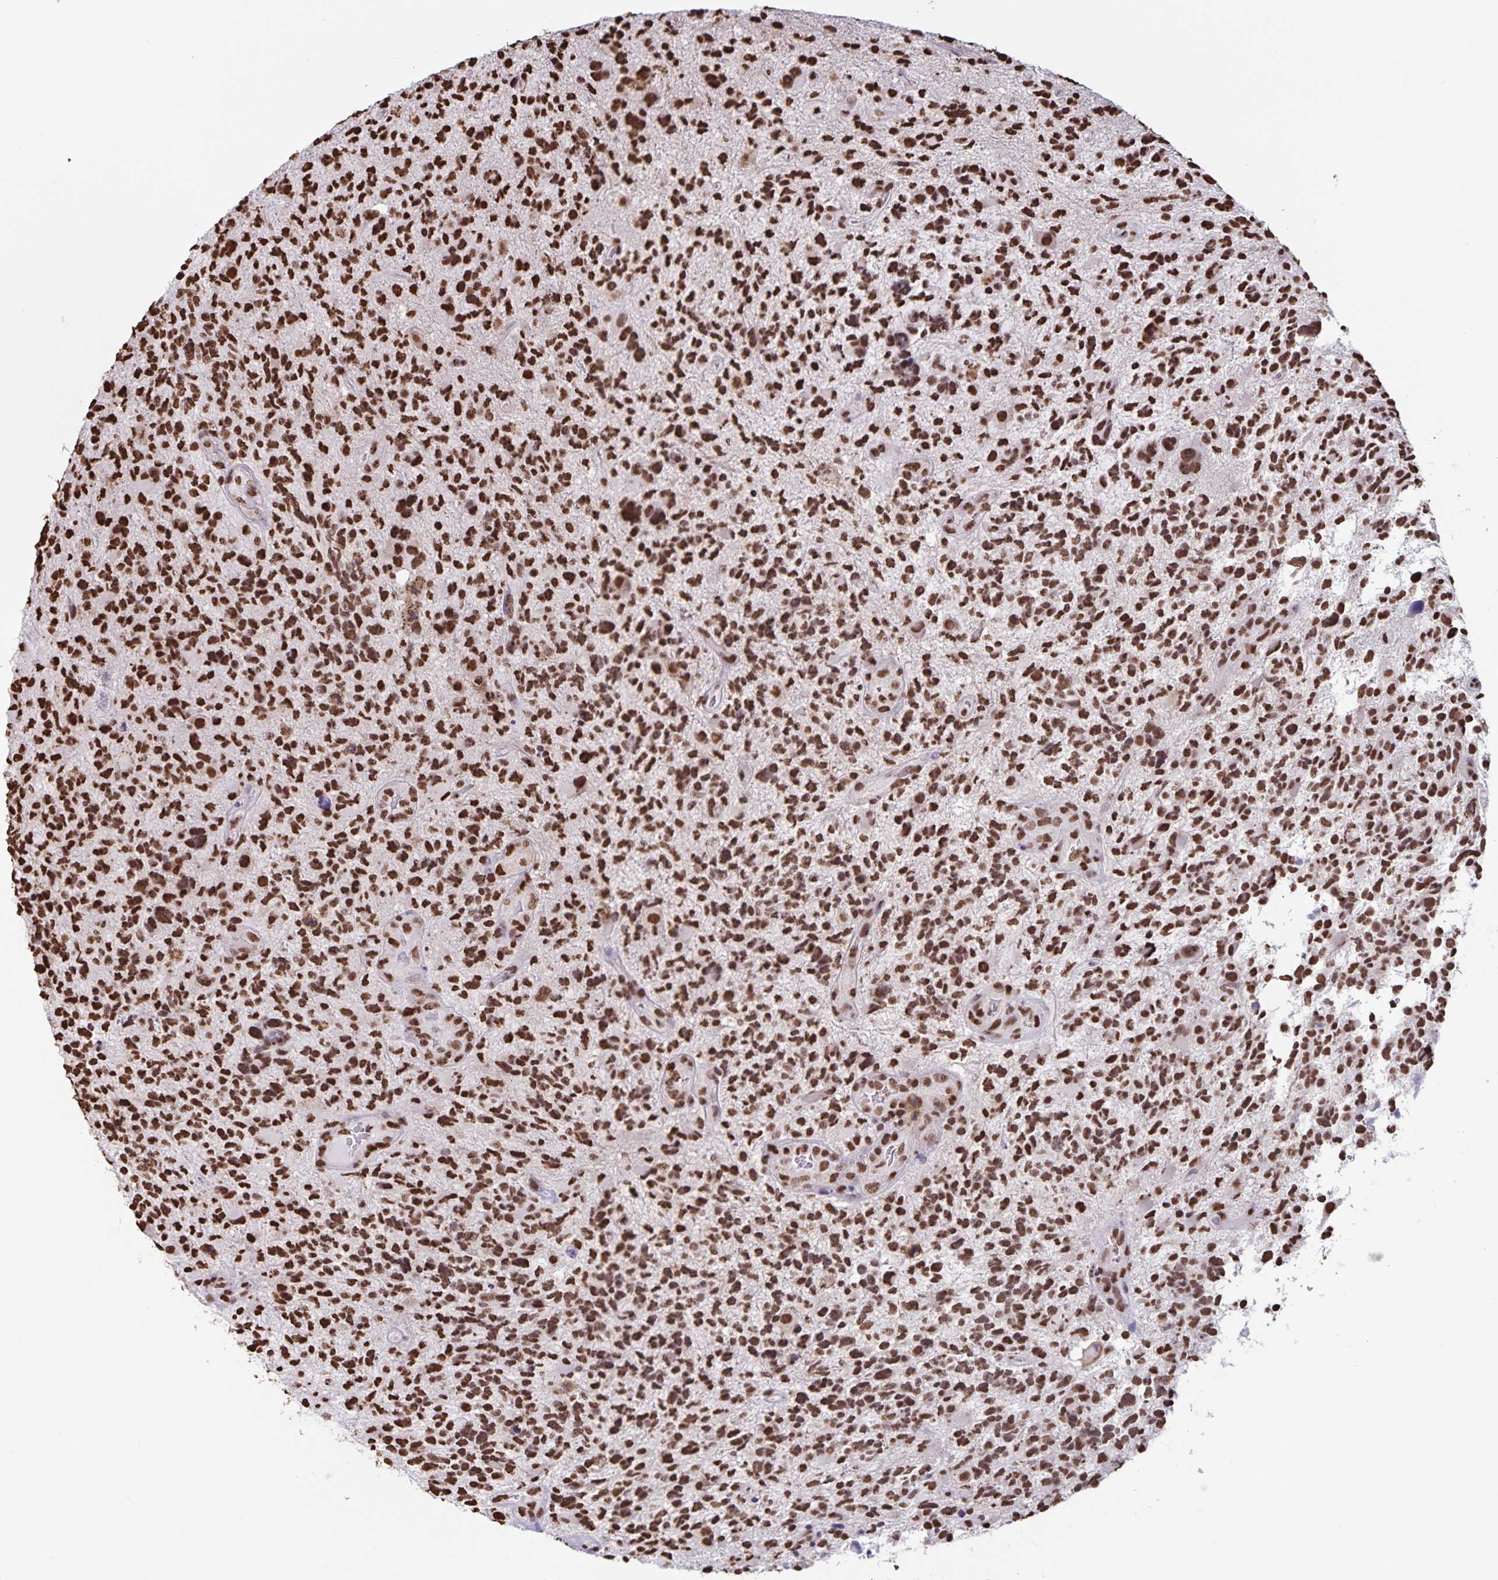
{"staining": {"intensity": "strong", "quantity": ">75%", "location": "nuclear"}, "tissue": "glioma", "cell_type": "Tumor cells", "image_type": "cancer", "snomed": [{"axis": "morphology", "description": "Glioma, malignant, High grade"}, {"axis": "topography", "description": "Brain"}], "caption": "This micrograph exhibits immunohistochemistry (IHC) staining of human high-grade glioma (malignant), with high strong nuclear staining in approximately >75% of tumor cells.", "gene": "DUT", "patient": {"sex": "female", "age": 71}}